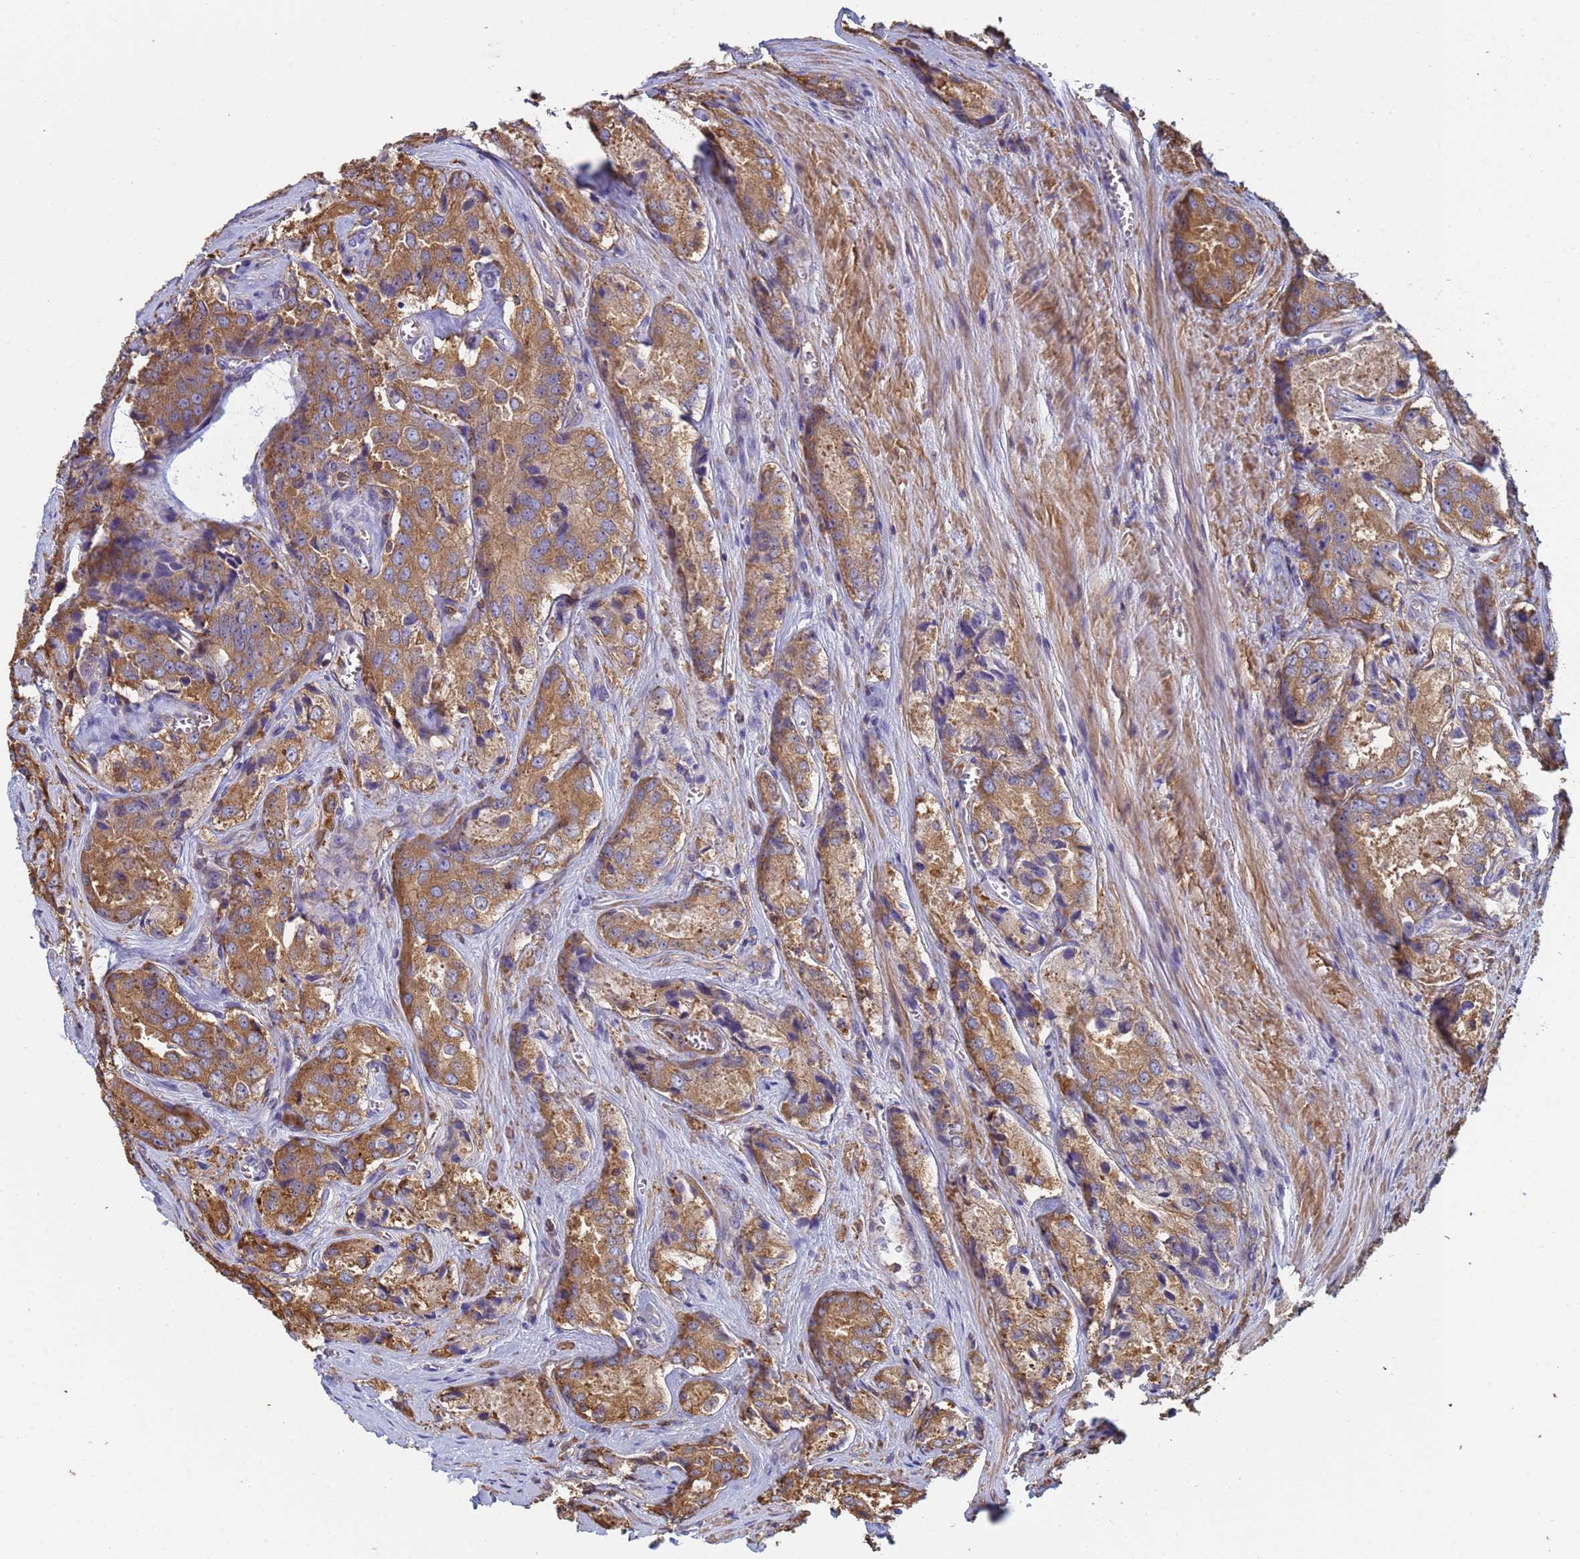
{"staining": {"intensity": "strong", "quantity": ">75%", "location": "cytoplasmic/membranous"}, "tissue": "prostate cancer", "cell_type": "Tumor cells", "image_type": "cancer", "snomed": [{"axis": "morphology", "description": "Adenocarcinoma, Low grade"}, {"axis": "topography", "description": "Prostate"}], "caption": "Prostate cancer was stained to show a protein in brown. There is high levels of strong cytoplasmic/membranous positivity in approximately >75% of tumor cells. (DAB IHC, brown staining for protein, blue staining for nuclei).", "gene": "ZNG1B", "patient": {"sex": "male", "age": 68}}